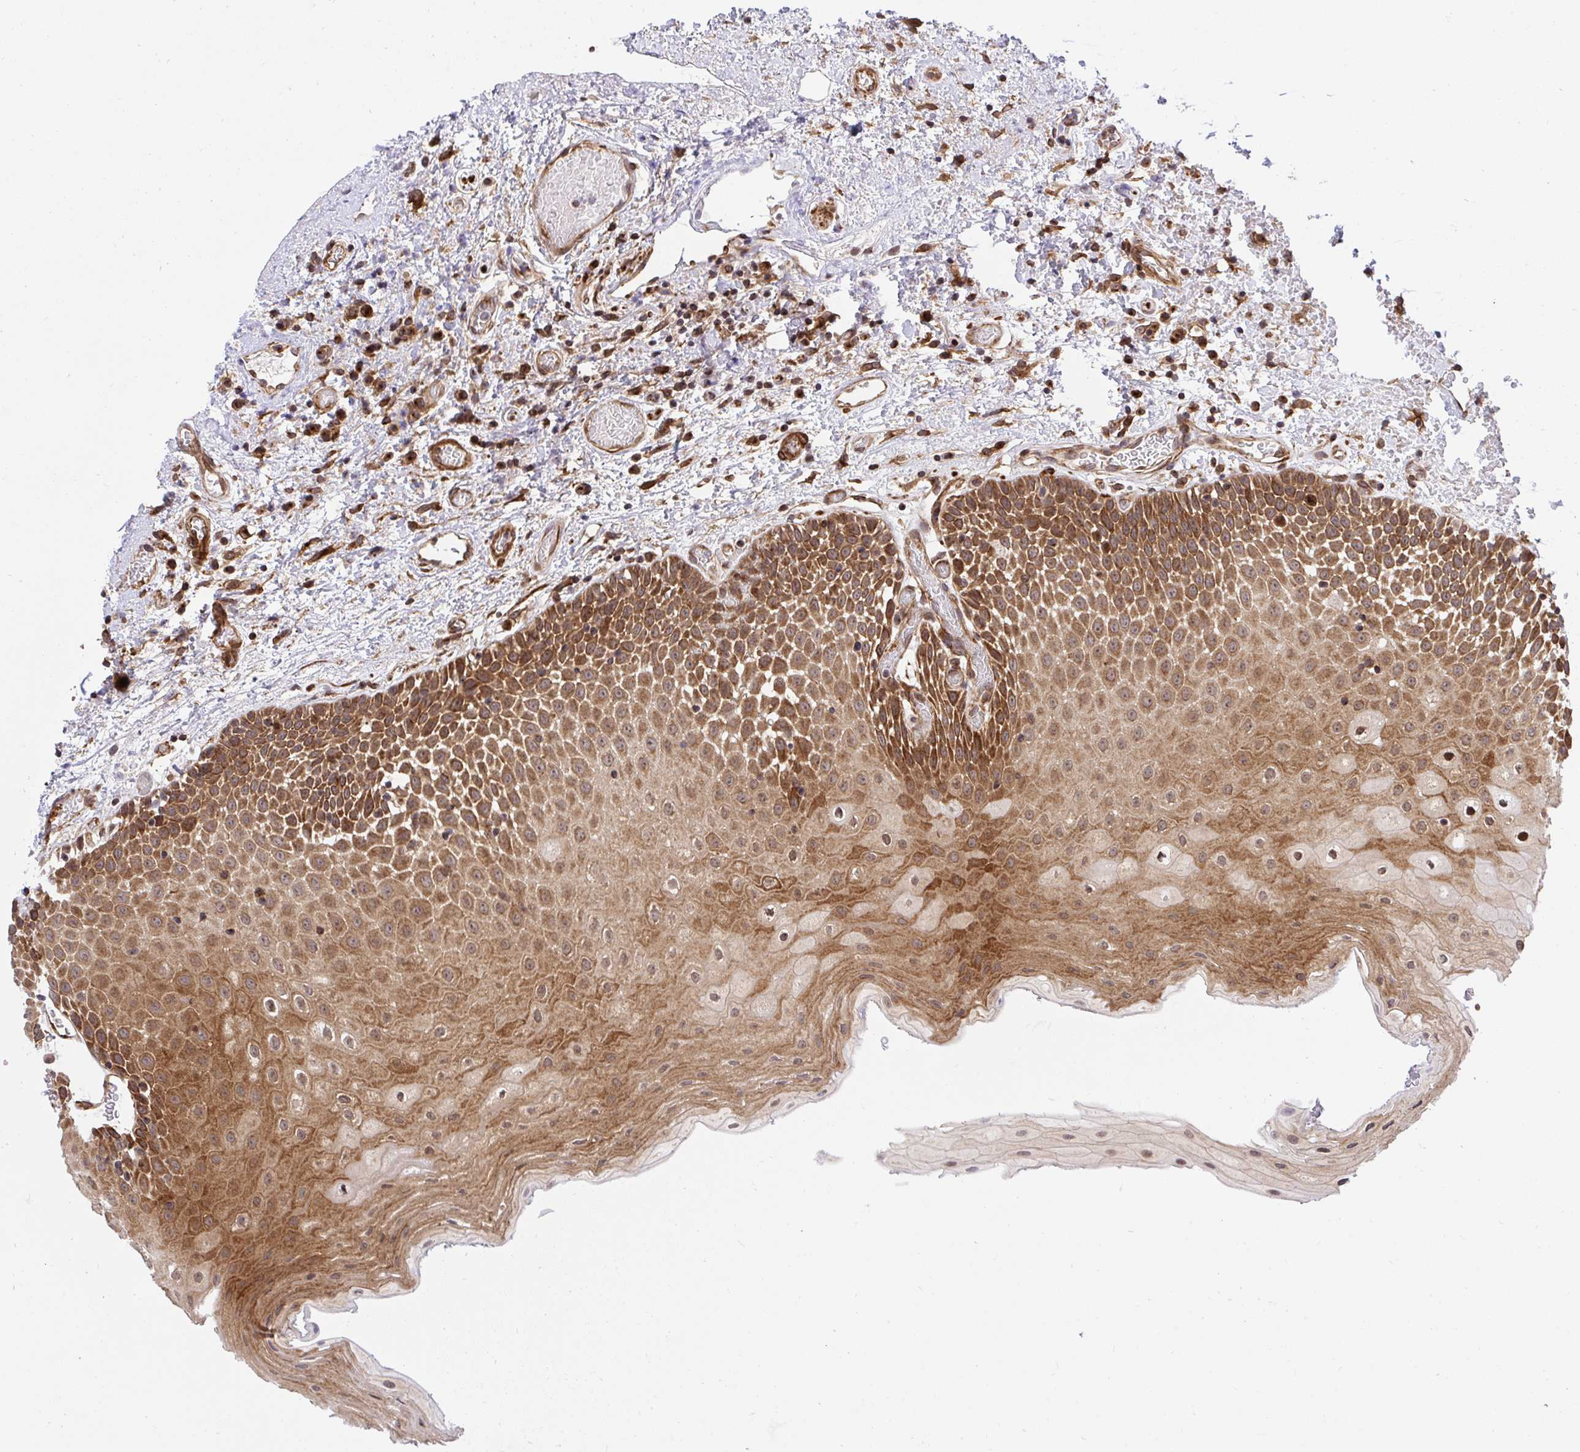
{"staining": {"intensity": "moderate", "quantity": ">75%", "location": "cytoplasmic/membranous"}, "tissue": "oral mucosa", "cell_type": "Squamous epithelial cells", "image_type": "normal", "snomed": [{"axis": "morphology", "description": "Normal tissue, NOS"}, {"axis": "topography", "description": "Oral tissue"}], "caption": "Squamous epithelial cells demonstrate moderate cytoplasmic/membranous expression in about >75% of cells in normal oral mucosa.", "gene": "ERI1", "patient": {"sex": "female", "age": 82}}